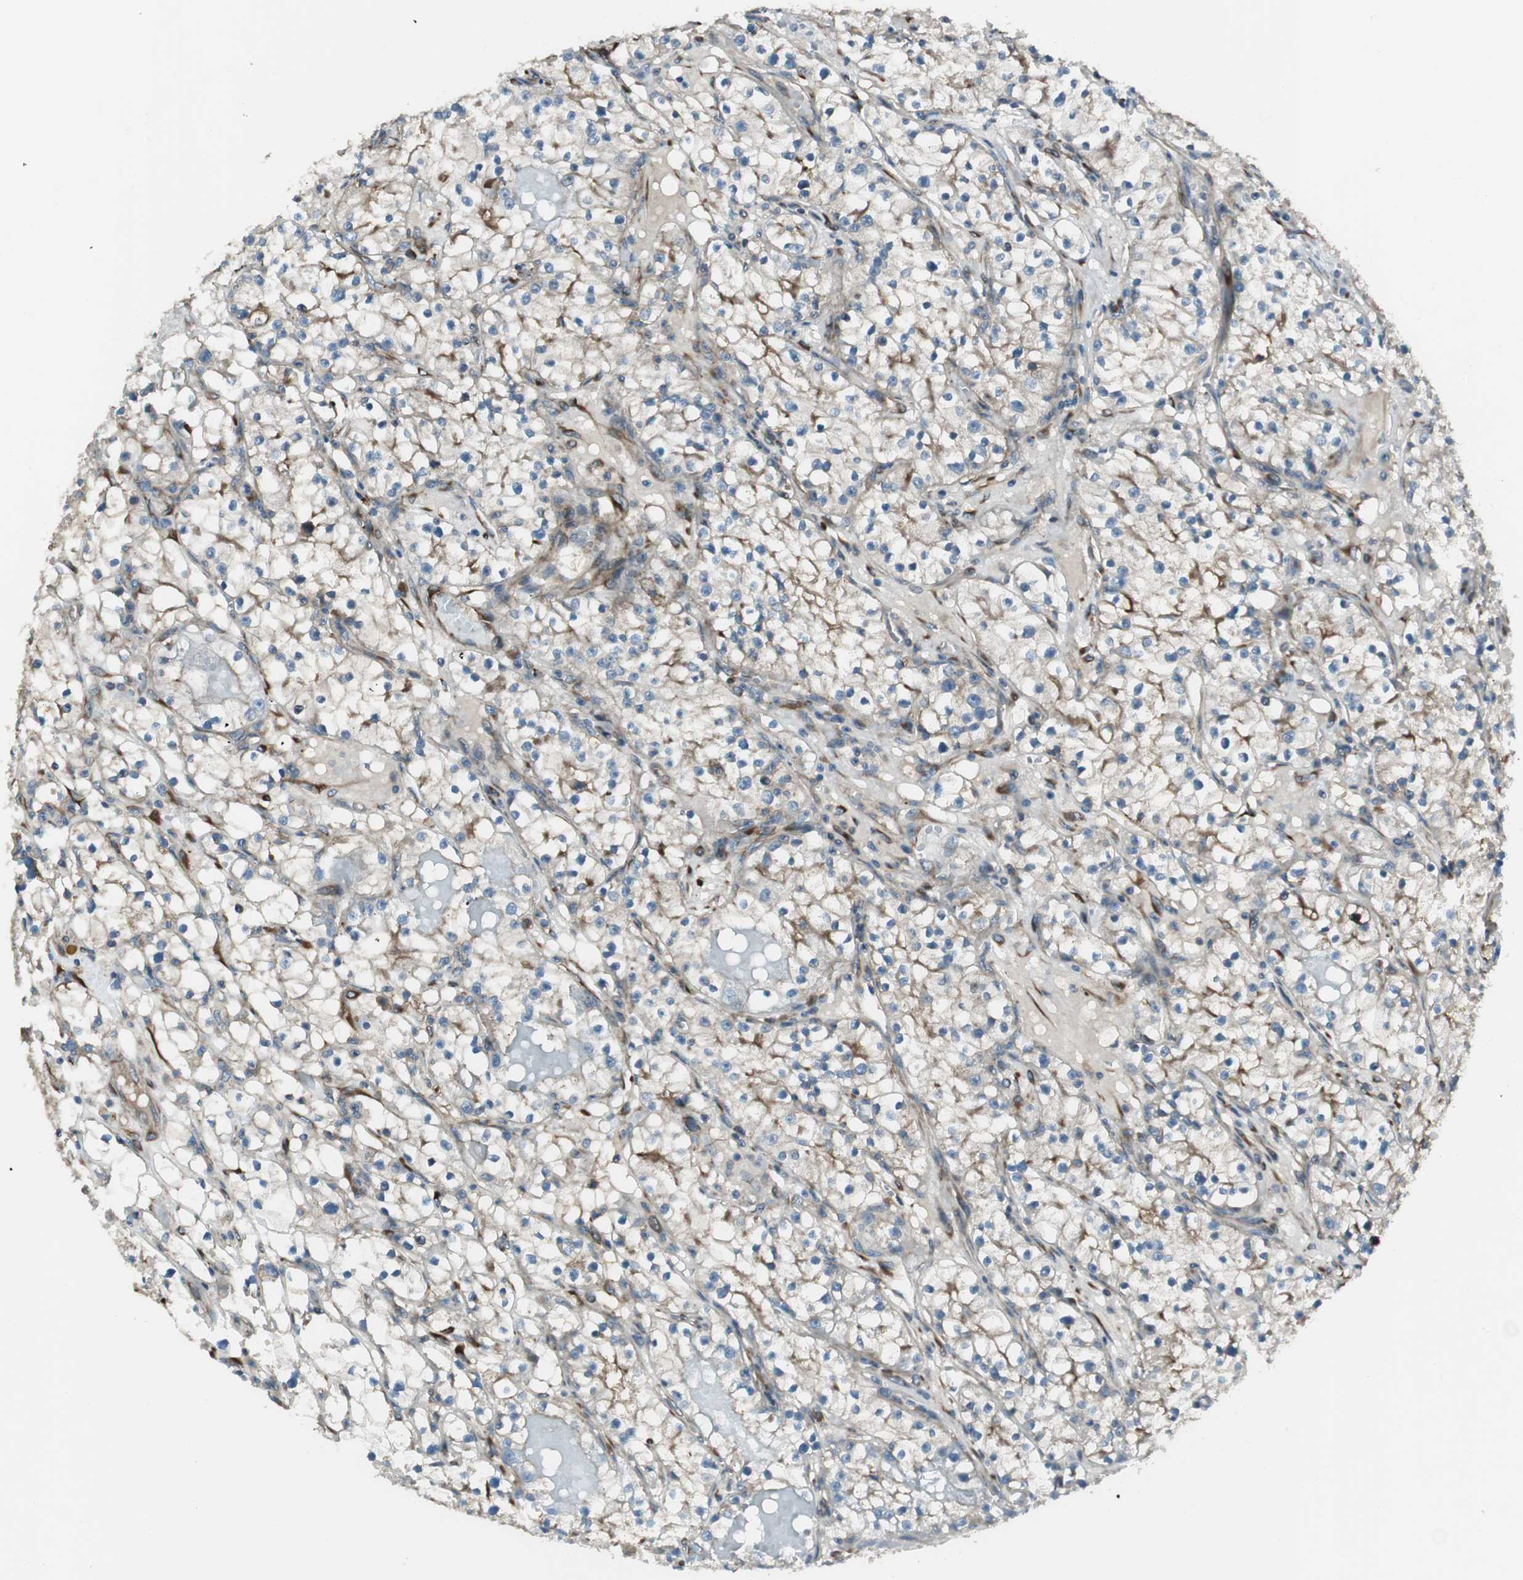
{"staining": {"intensity": "weak", "quantity": "<25%", "location": "cytoplasmic/membranous"}, "tissue": "renal cancer", "cell_type": "Tumor cells", "image_type": "cancer", "snomed": [{"axis": "morphology", "description": "Adenocarcinoma, NOS"}, {"axis": "topography", "description": "Kidney"}], "caption": "Immunohistochemistry (IHC) of renal cancer (adenocarcinoma) demonstrates no positivity in tumor cells.", "gene": "PRKG1", "patient": {"sex": "male", "age": 56}}